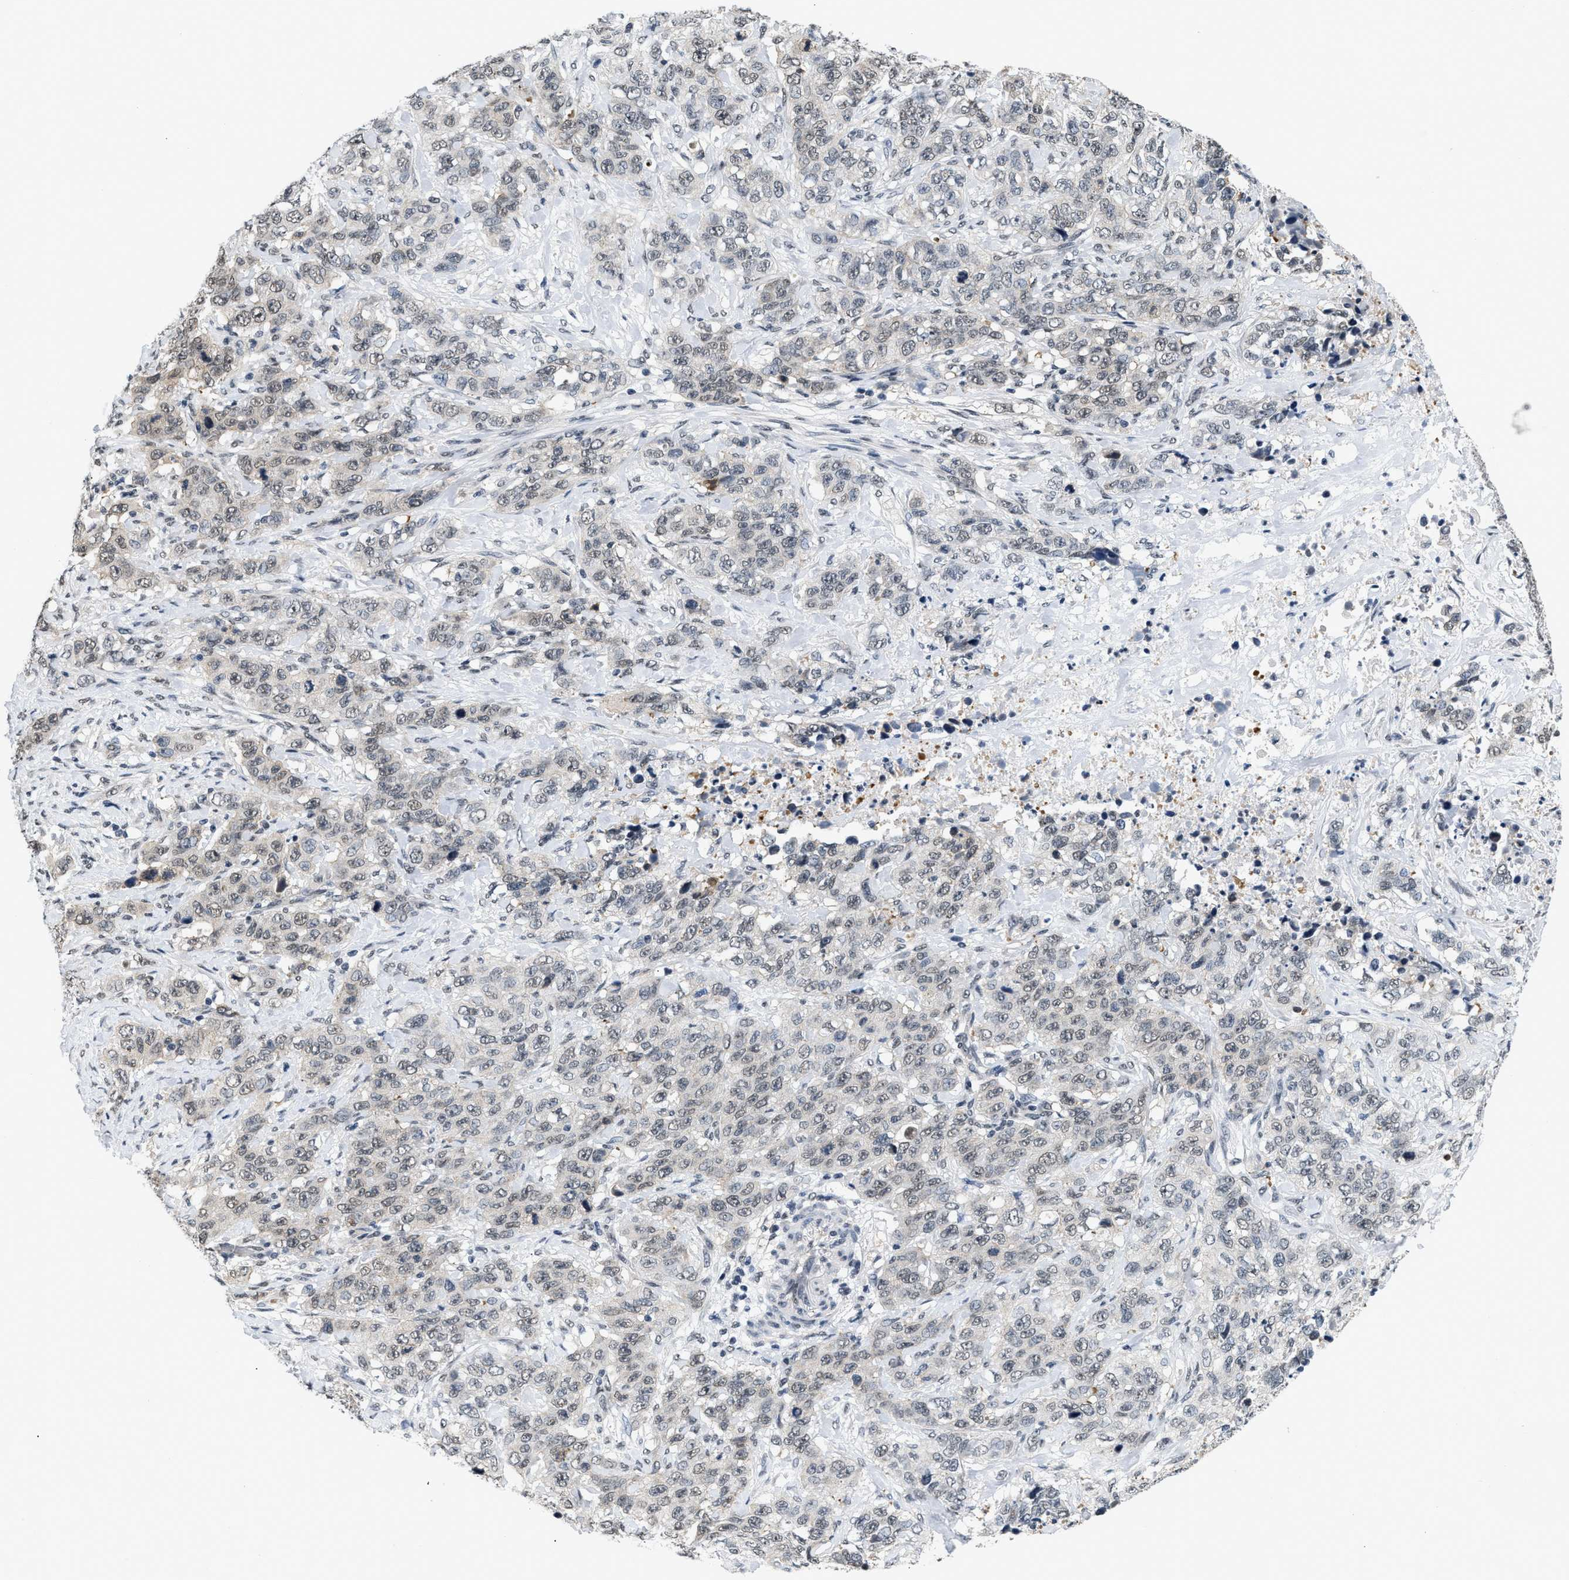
{"staining": {"intensity": "negative", "quantity": "none", "location": "none"}, "tissue": "stomach cancer", "cell_type": "Tumor cells", "image_type": "cancer", "snomed": [{"axis": "morphology", "description": "Adenocarcinoma, NOS"}, {"axis": "topography", "description": "Stomach"}], "caption": "DAB immunohistochemical staining of human stomach cancer (adenocarcinoma) displays no significant expression in tumor cells.", "gene": "RAF1", "patient": {"sex": "male", "age": 48}}